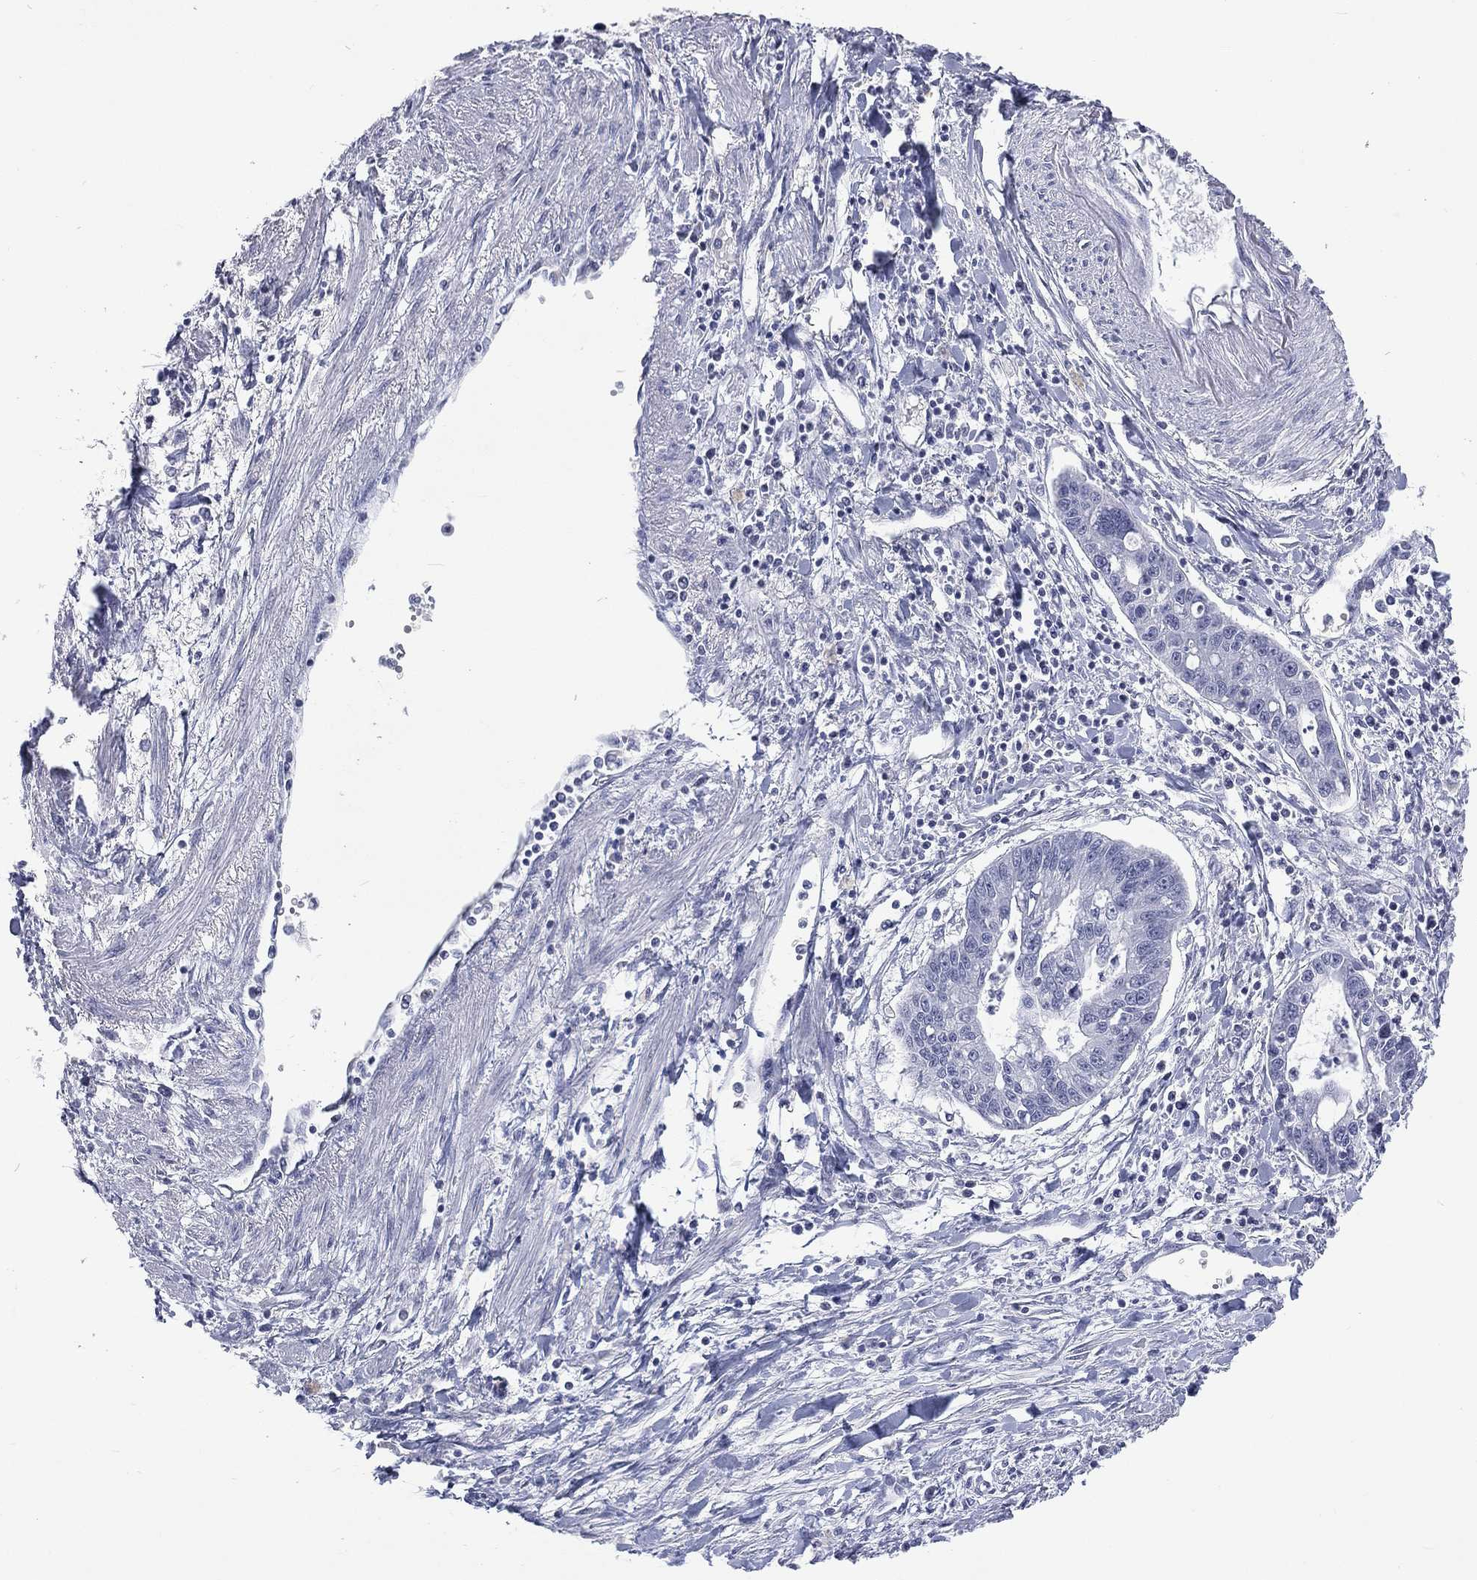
{"staining": {"intensity": "negative", "quantity": "none", "location": "none"}, "tissue": "liver cancer", "cell_type": "Tumor cells", "image_type": "cancer", "snomed": [{"axis": "morphology", "description": "Cholangiocarcinoma"}, {"axis": "topography", "description": "Liver"}], "caption": "The IHC micrograph has no significant positivity in tumor cells of liver cancer tissue.", "gene": "SSX1", "patient": {"sex": "male", "age": 58}}